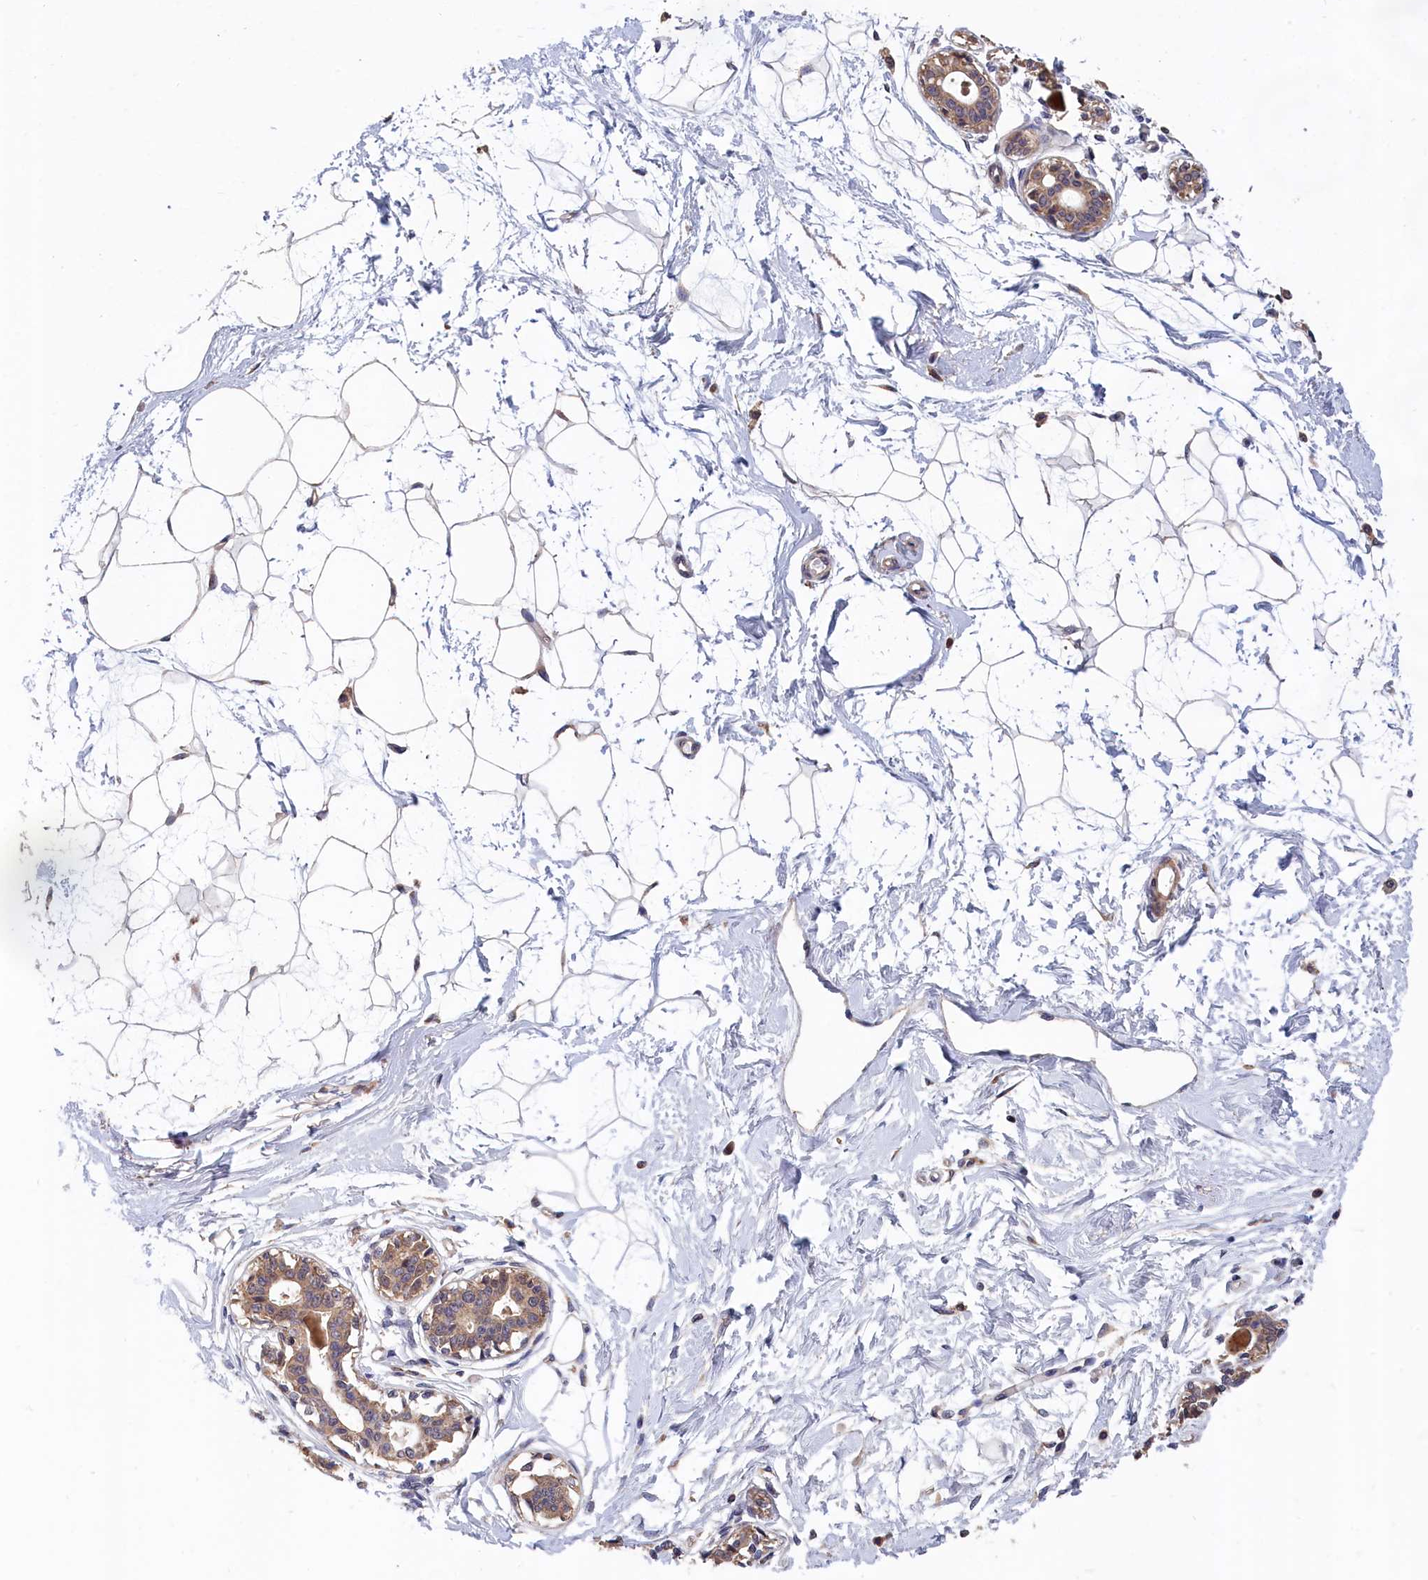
{"staining": {"intensity": "negative", "quantity": "none", "location": "none"}, "tissue": "breast", "cell_type": "Adipocytes", "image_type": "normal", "snomed": [{"axis": "morphology", "description": "Normal tissue, NOS"}, {"axis": "topography", "description": "Breast"}], "caption": "Protein analysis of benign breast reveals no significant staining in adipocytes. Nuclei are stained in blue.", "gene": "EPB41L4B", "patient": {"sex": "female", "age": 45}}